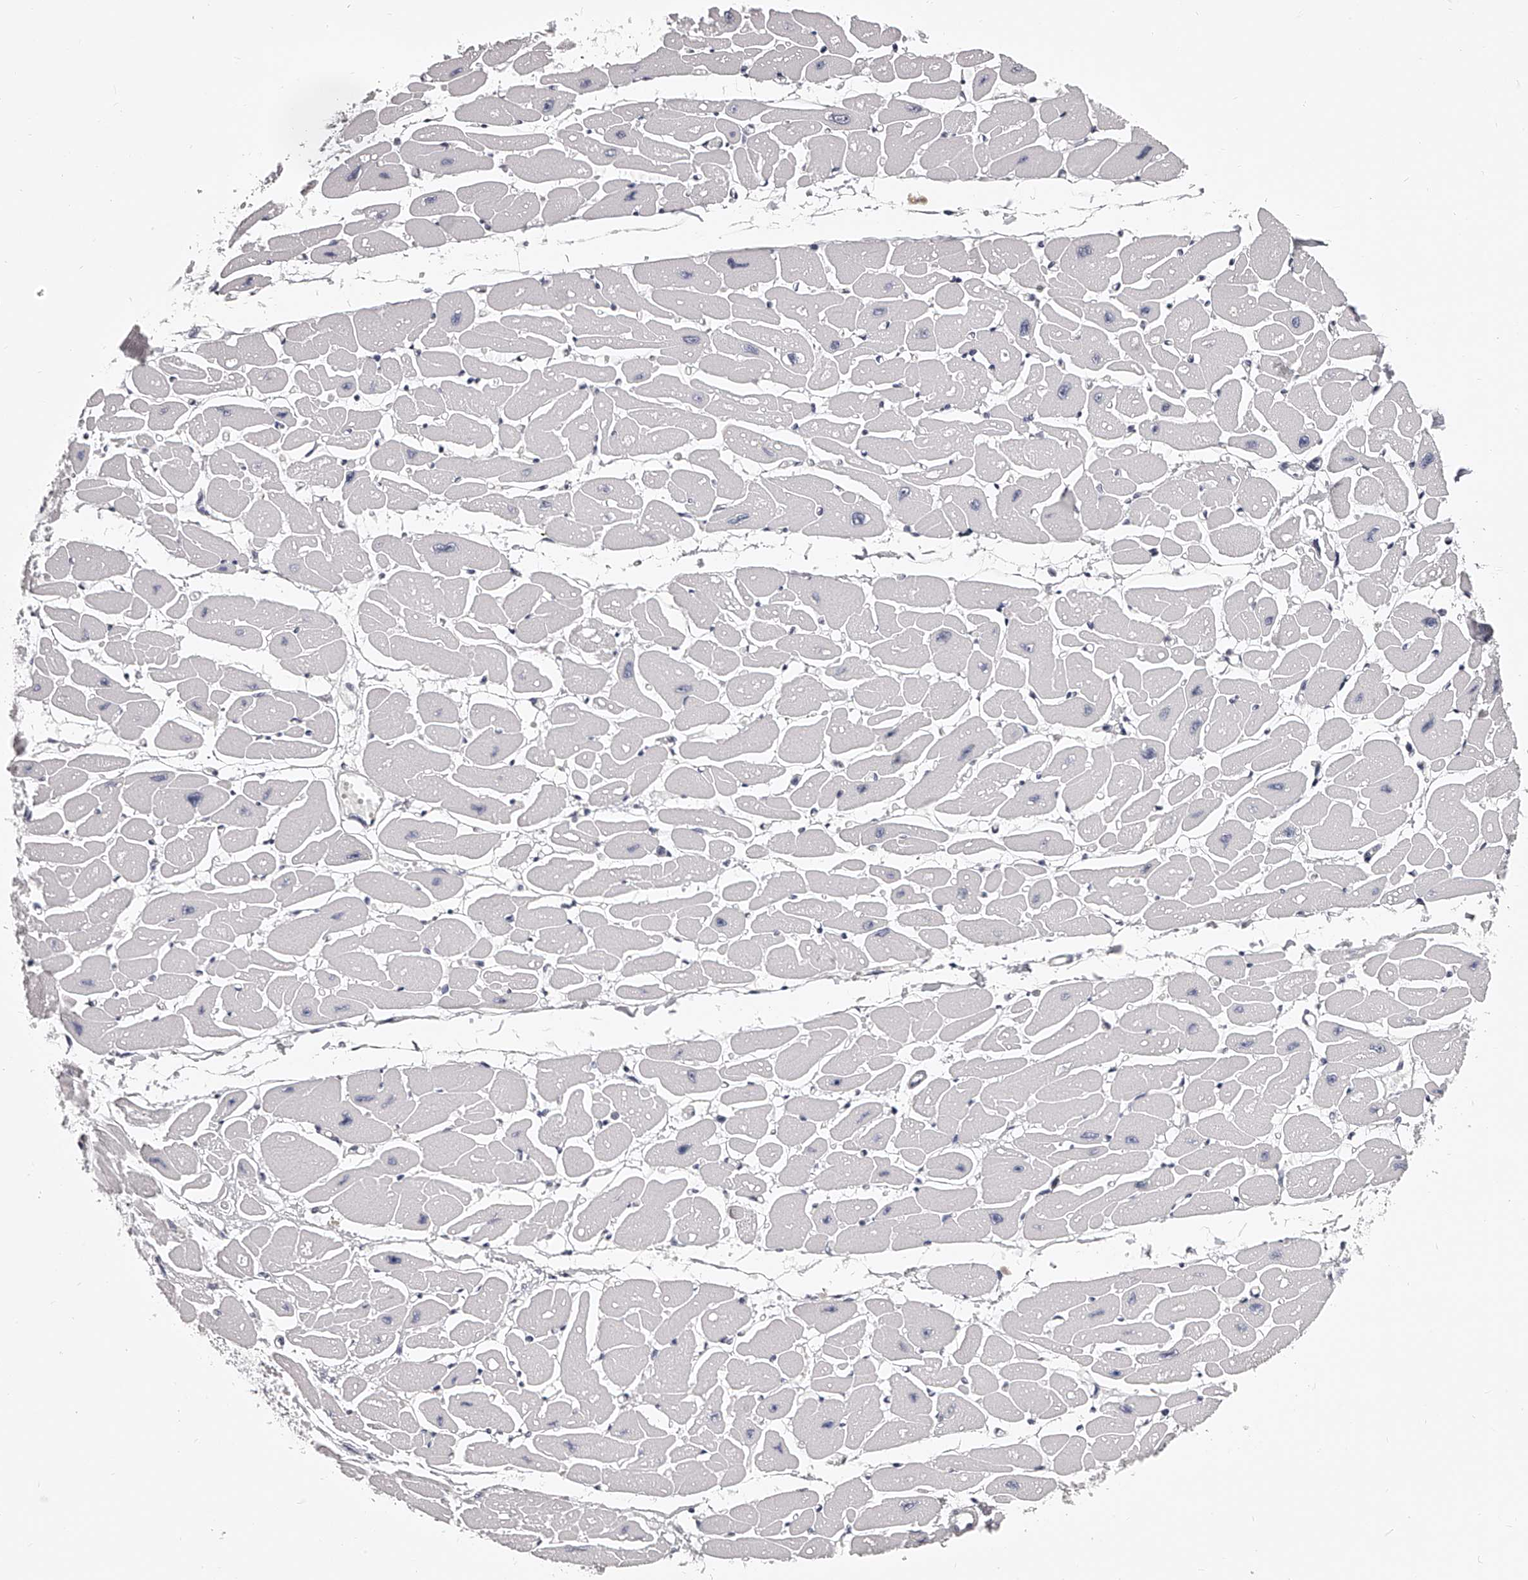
{"staining": {"intensity": "negative", "quantity": "none", "location": "none"}, "tissue": "heart muscle", "cell_type": "Cardiomyocytes", "image_type": "normal", "snomed": [{"axis": "morphology", "description": "Normal tissue, NOS"}, {"axis": "topography", "description": "Heart"}], "caption": "Micrograph shows no significant protein expression in cardiomyocytes of benign heart muscle.", "gene": "DMRT1", "patient": {"sex": "female", "age": 54}}